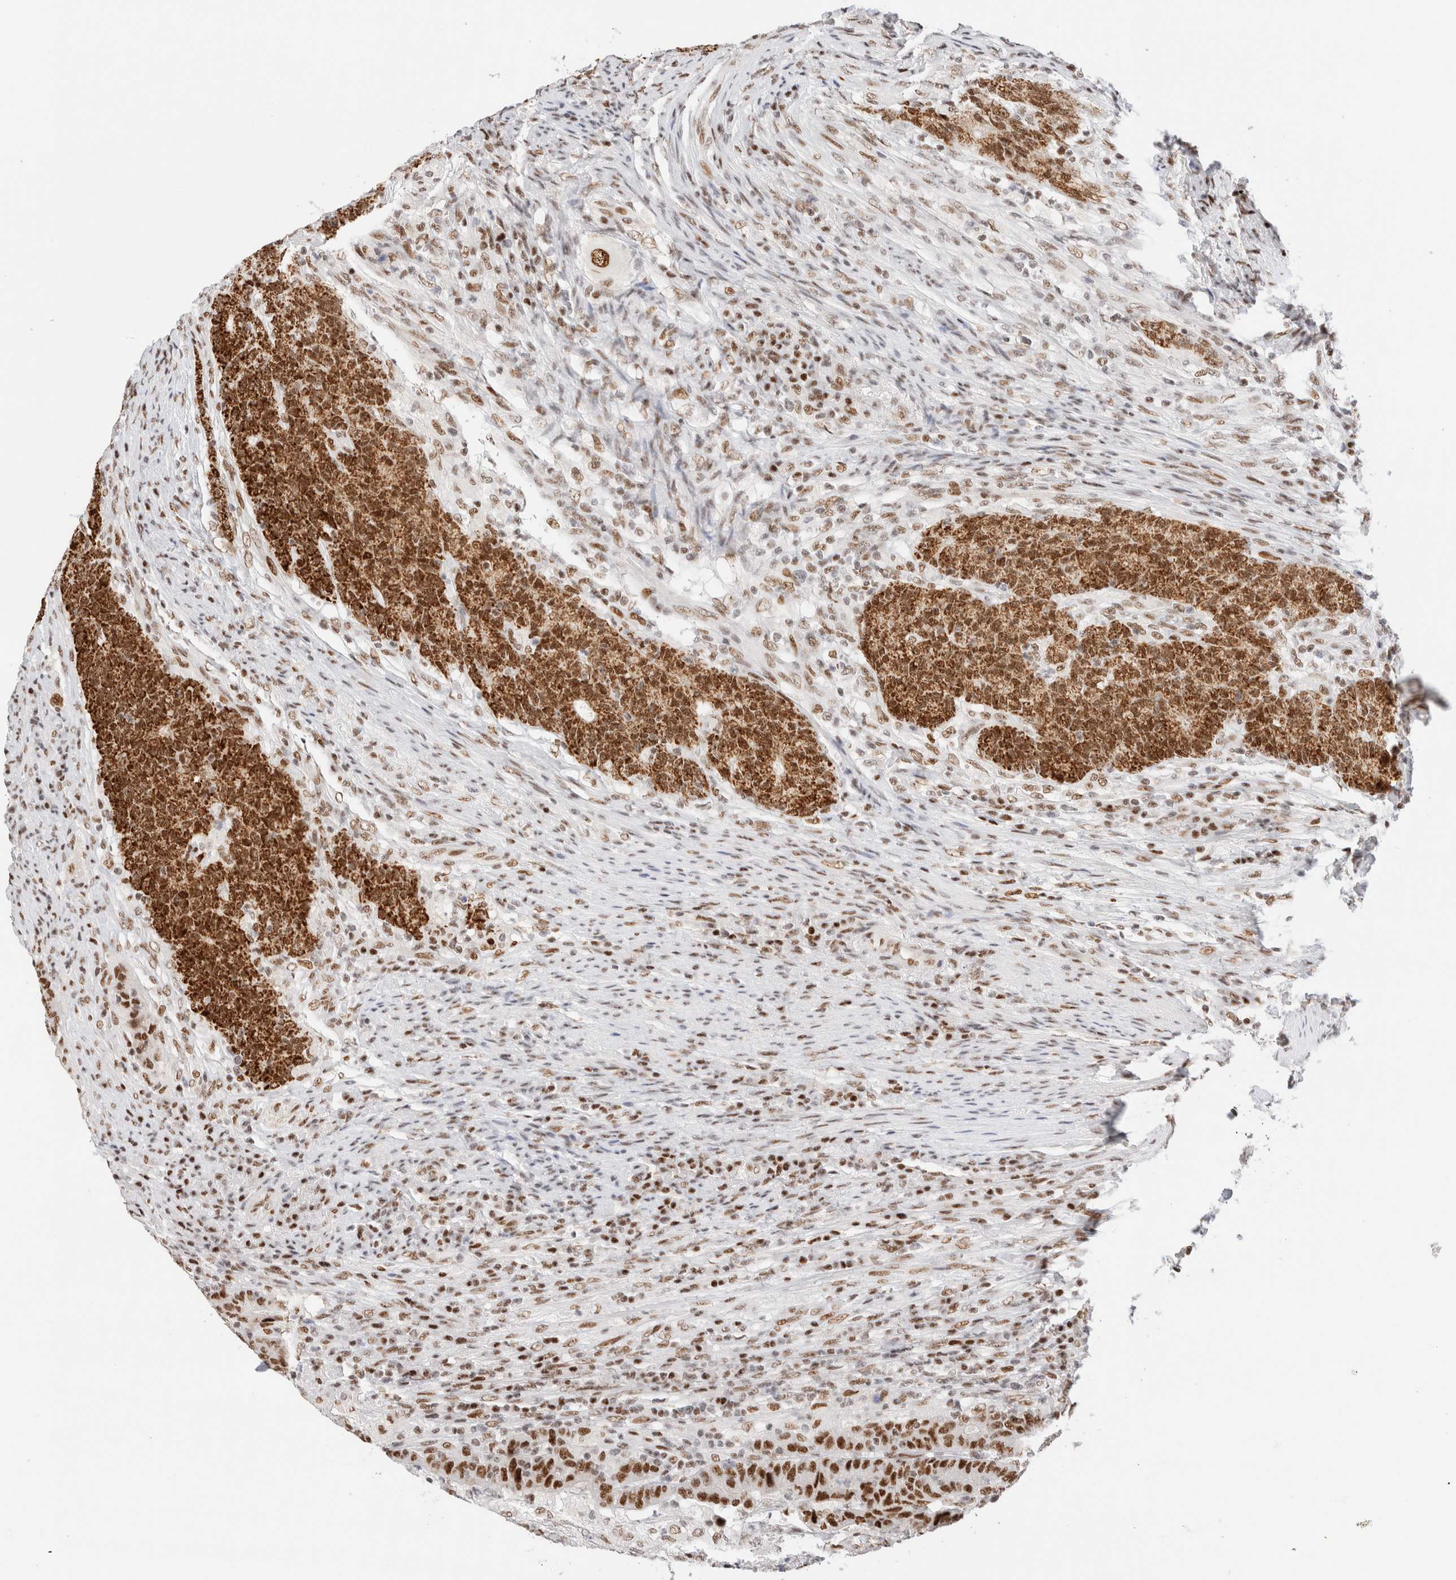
{"staining": {"intensity": "strong", "quantity": ">75%", "location": "cytoplasmic/membranous,nuclear"}, "tissue": "colorectal cancer", "cell_type": "Tumor cells", "image_type": "cancer", "snomed": [{"axis": "morphology", "description": "Normal tissue, NOS"}, {"axis": "morphology", "description": "Adenocarcinoma, NOS"}, {"axis": "topography", "description": "Colon"}], "caption": "Immunohistochemistry image of colorectal cancer (adenocarcinoma) stained for a protein (brown), which displays high levels of strong cytoplasmic/membranous and nuclear positivity in about >75% of tumor cells.", "gene": "ZNF282", "patient": {"sex": "female", "age": 75}}